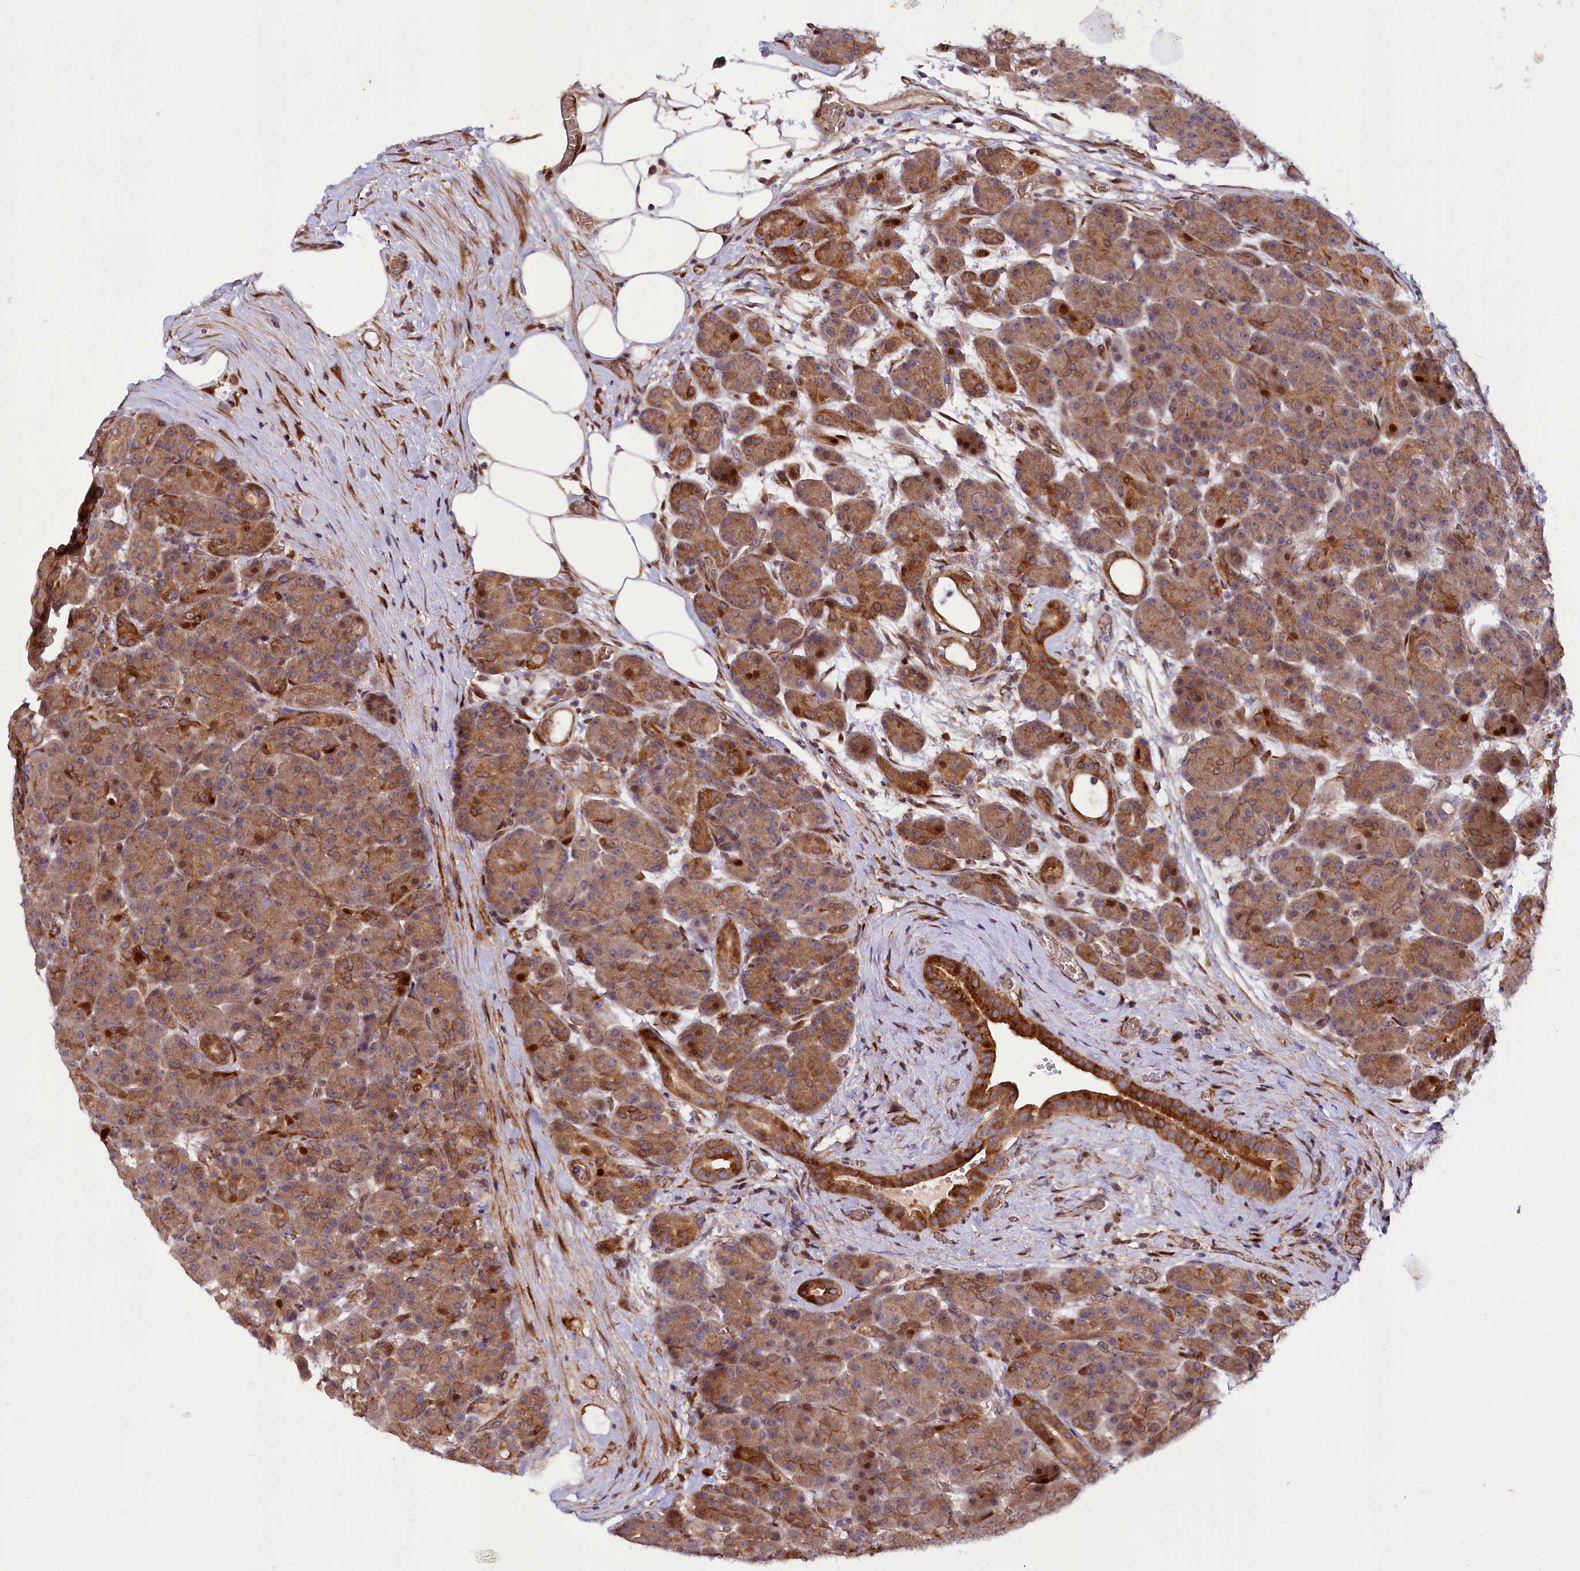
{"staining": {"intensity": "strong", "quantity": ">75%", "location": "cytoplasmic/membranous,nuclear"}, "tissue": "pancreas", "cell_type": "Exocrine glandular cells", "image_type": "normal", "snomed": [{"axis": "morphology", "description": "Normal tissue, NOS"}, {"axis": "topography", "description": "Pancreas"}], "caption": "Immunohistochemical staining of unremarkable pancreas demonstrates high levels of strong cytoplasmic/membranous,nuclear positivity in approximately >75% of exocrine glandular cells.", "gene": "PDZRN3", "patient": {"sex": "male", "age": 63}}